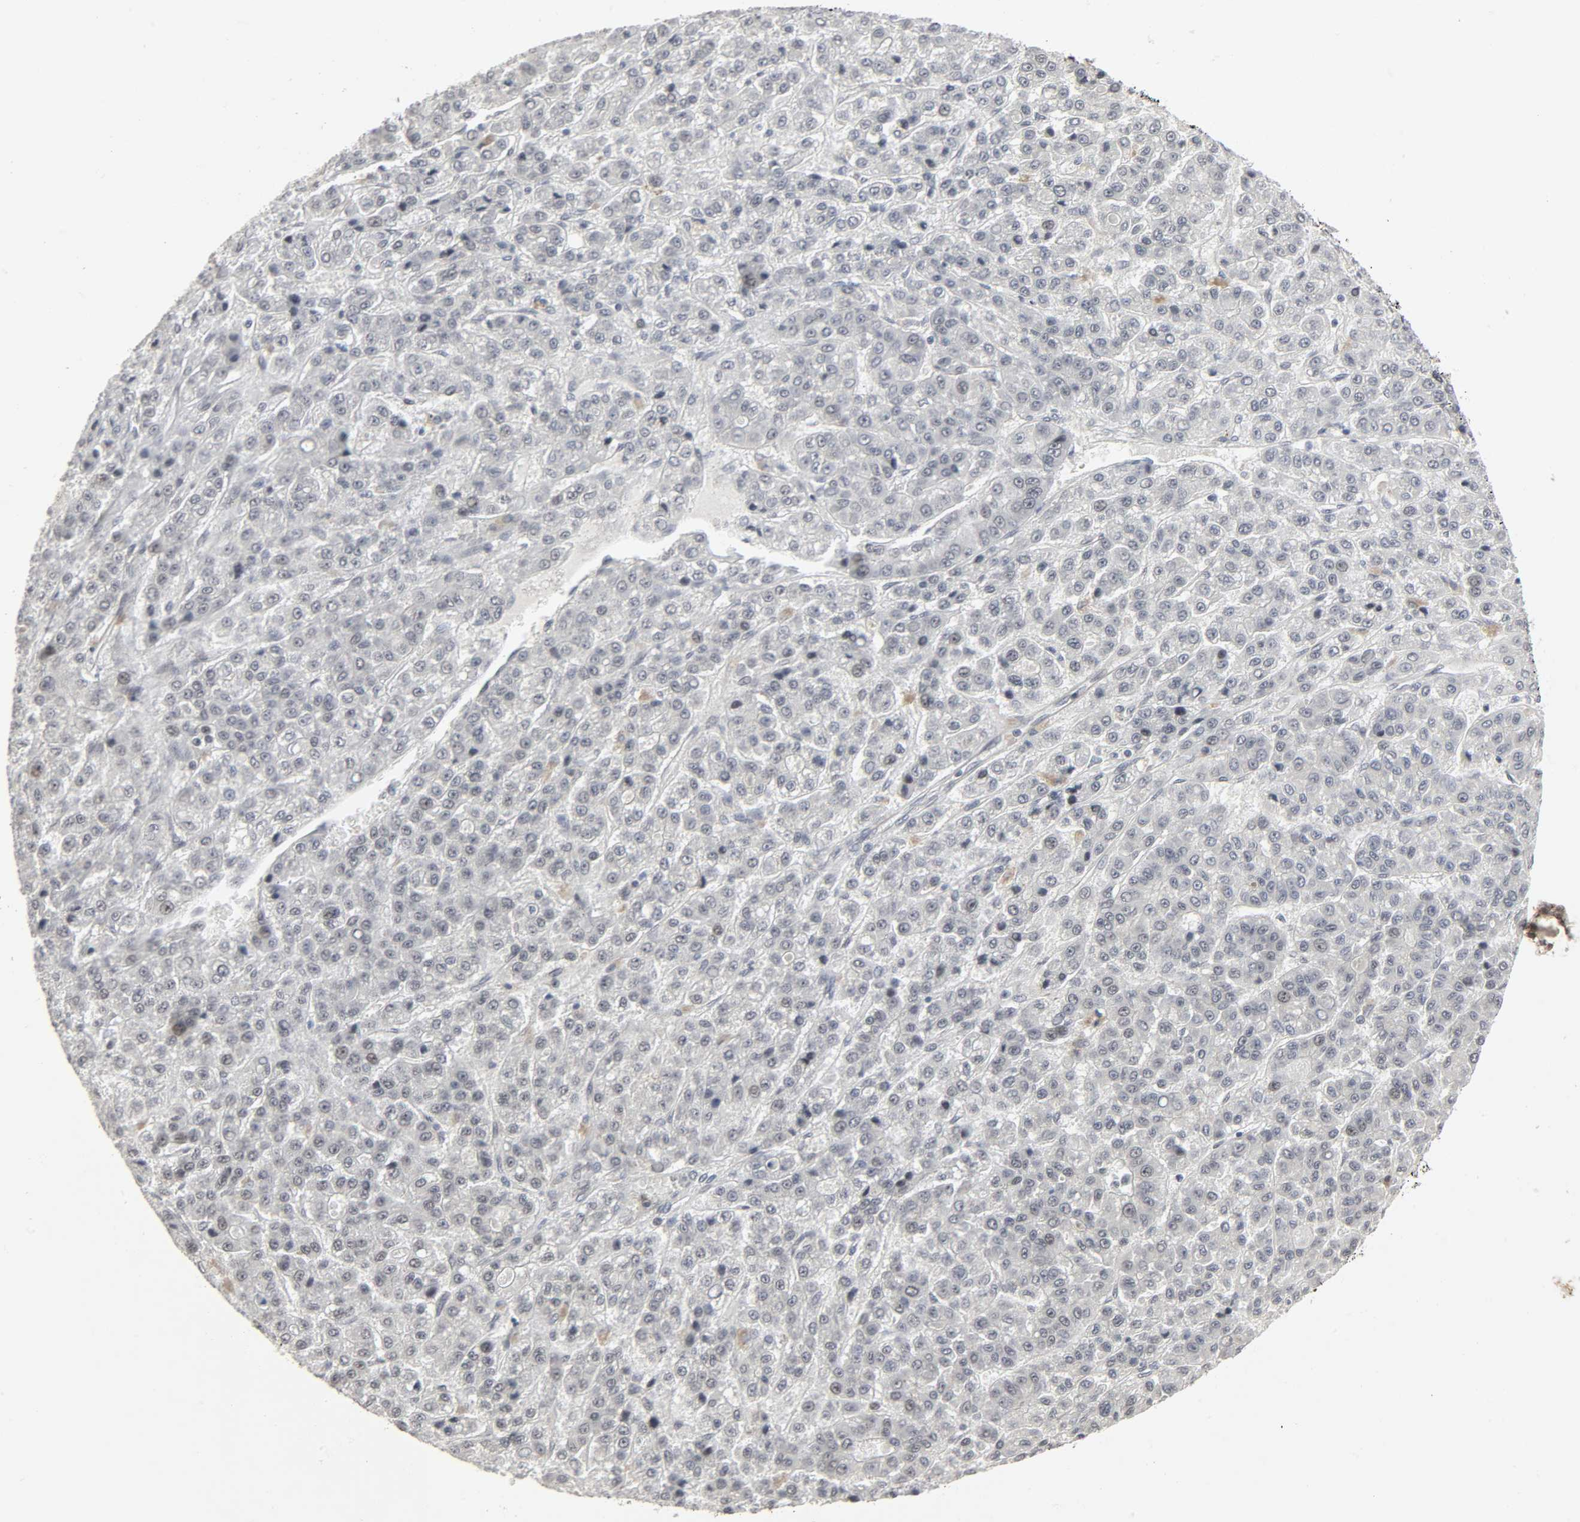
{"staining": {"intensity": "weak", "quantity": "<25%", "location": "nuclear"}, "tissue": "liver cancer", "cell_type": "Tumor cells", "image_type": "cancer", "snomed": [{"axis": "morphology", "description": "Carcinoma, Hepatocellular, NOS"}, {"axis": "topography", "description": "Liver"}], "caption": "DAB immunohistochemical staining of liver hepatocellular carcinoma reveals no significant positivity in tumor cells.", "gene": "MUC1", "patient": {"sex": "male", "age": 70}}